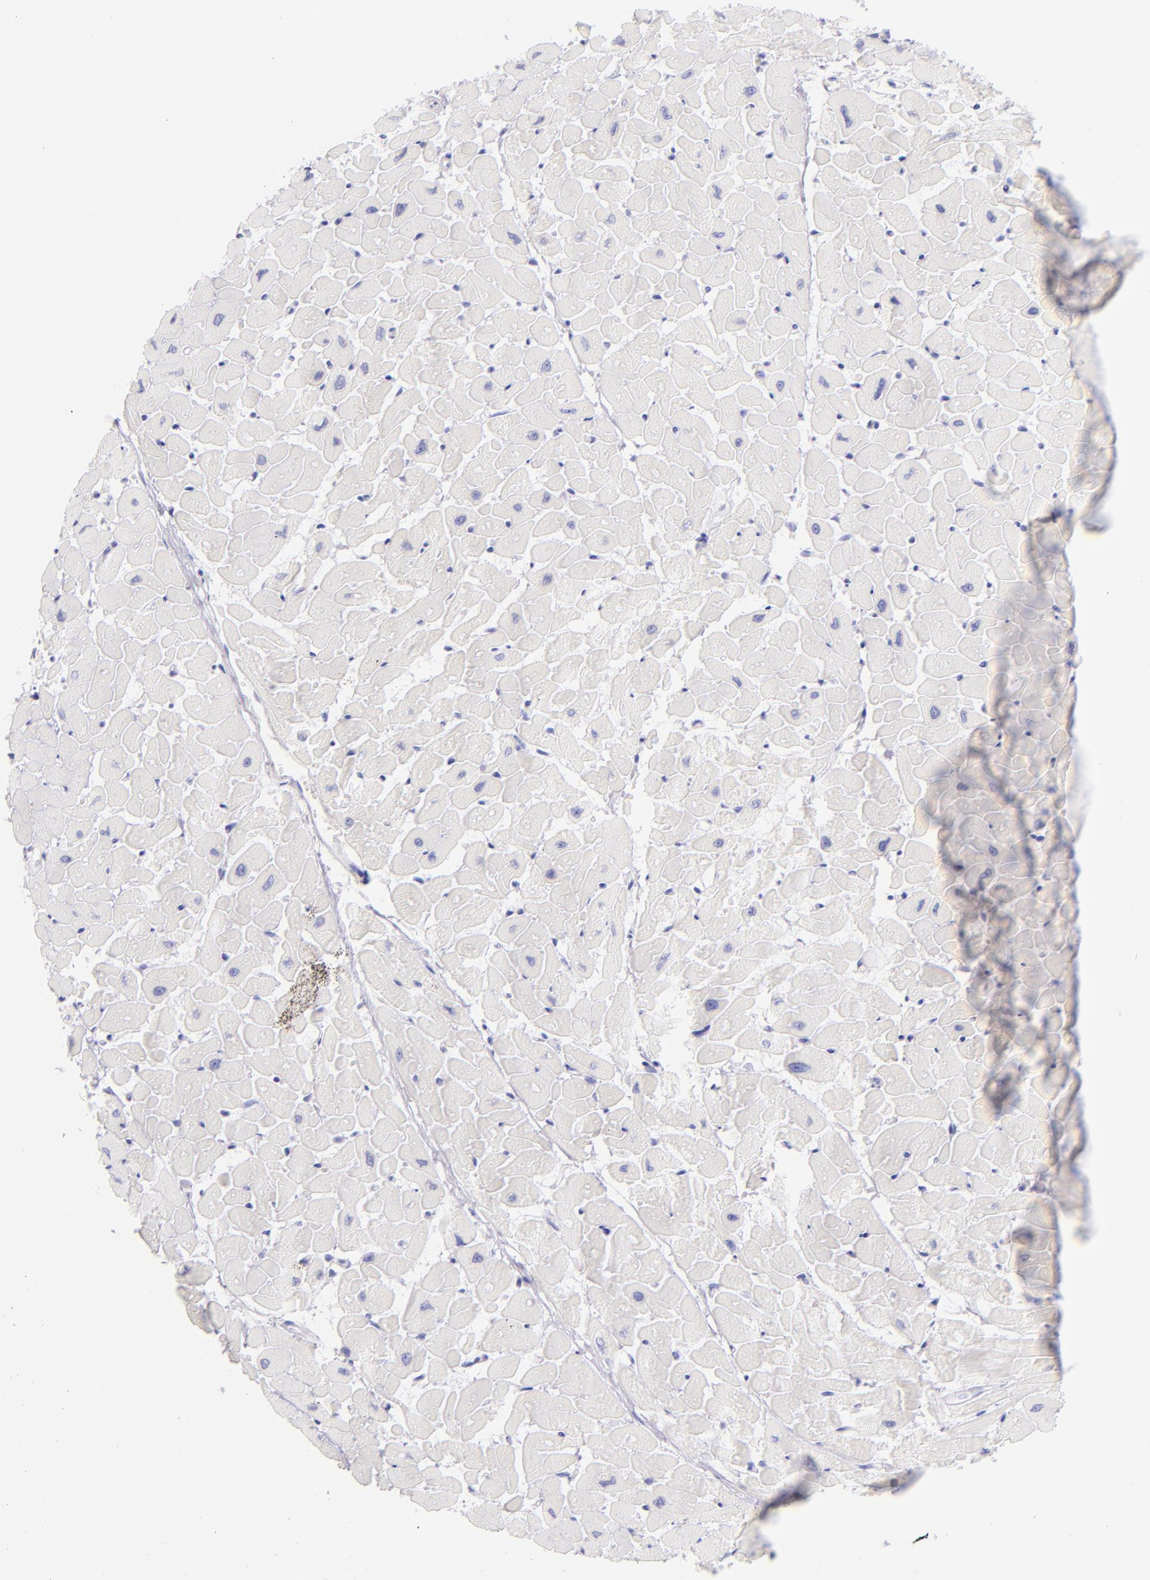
{"staining": {"intensity": "negative", "quantity": "none", "location": "none"}, "tissue": "heart muscle", "cell_type": "Cardiomyocytes", "image_type": "normal", "snomed": [{"axis": "morphology", "description": "Normal tissue, NOS"}, {"axis": "topography", "description": "Heart"}], "caption": "The IHC photomicrograph has no significant expression in cardiomyocytes of heart muscle. The staining was performed using DAB (3,3'-diaminobenzidine) to visualize the protein expression in brown, while the nuclei were stained in blue with hematoxylin (Magnification: 20x).", "gene": "SDC1", "patient": {"sex": "female", "age": 19}}